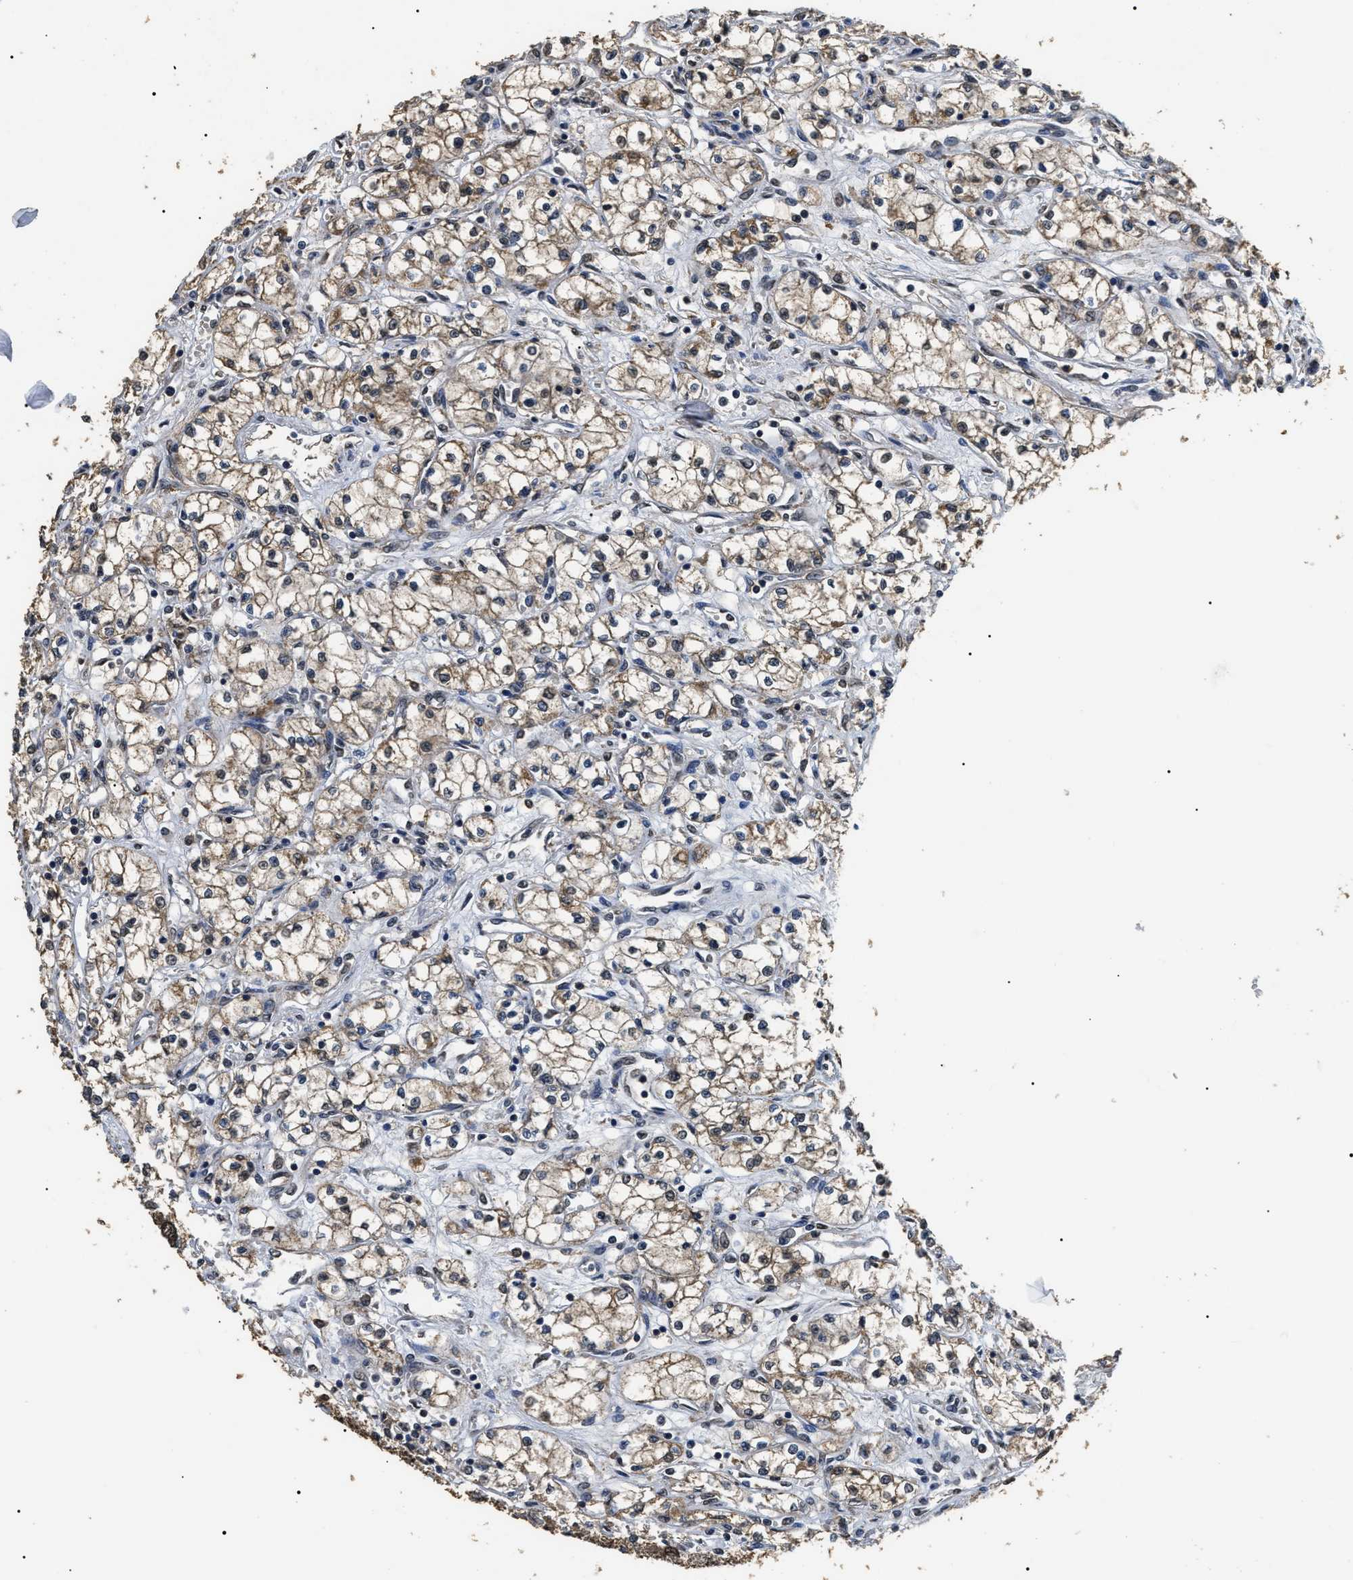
{"staining": {"intensity": "weak", "quantity": "25%-75%", "location": "cytoplasmic/membranous"}, "tissue": "renal cancer", "cell_type": "Tumor cells", "image_type": "cancer", "snomed": [{"axis": "morphology", "description": "Normal tissue, NOS"}, {"axis": "morphology", "description": "Adenocarcinoma, NOS"}, {"axis": "topography", "description": "Kidney"}], "caption": "Adenocarcinoma (renal) stained for a protein shows weak cytoplasmic/membranous positivity in tumor cells.", "gene": "PSMD8", "patient": {"sex": "male", "age": 59}}